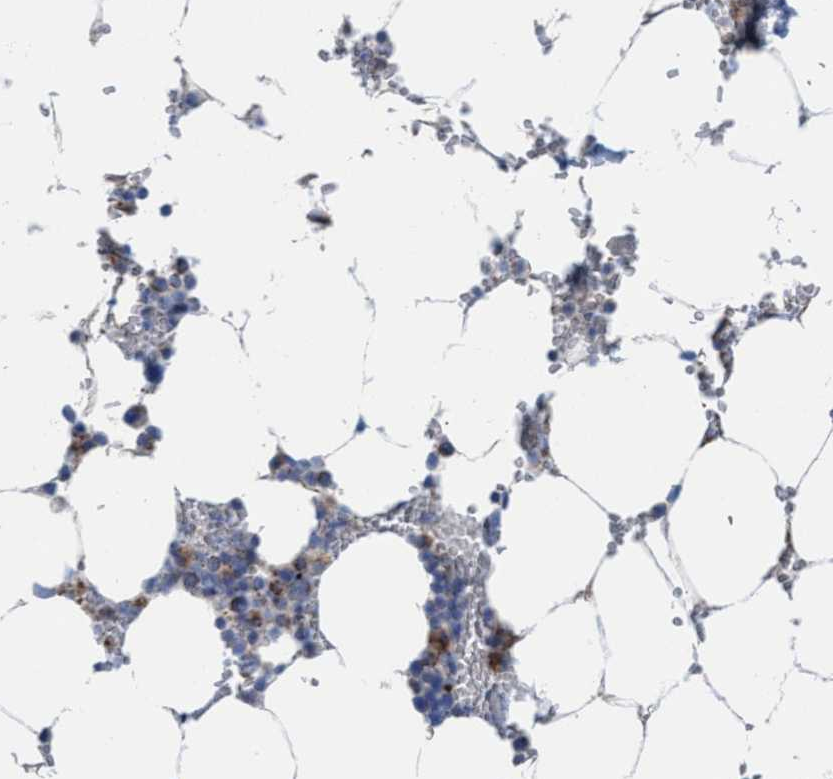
{"staining": {"intensity": "moderate", "quantity": "<25%", "location": "cytoplasmic/membranous"}, "tissue": "bone marrow", "cell_type": "Hematopoietic cells", "image_type": "normal", "snomed": [{"axis": "morphology", "description": "Normal tissue, NOS"}, {"axis": "topography", "description": "Bone marrow"}], "caption": "Brown immunohistochemical staining in benign human bone marrow shows moderate cytoplasmic/membranous expression in about <25% of hematopoietic cells.", "gene": "GGA3", "patient": {"sex": "male", "age": 70}}